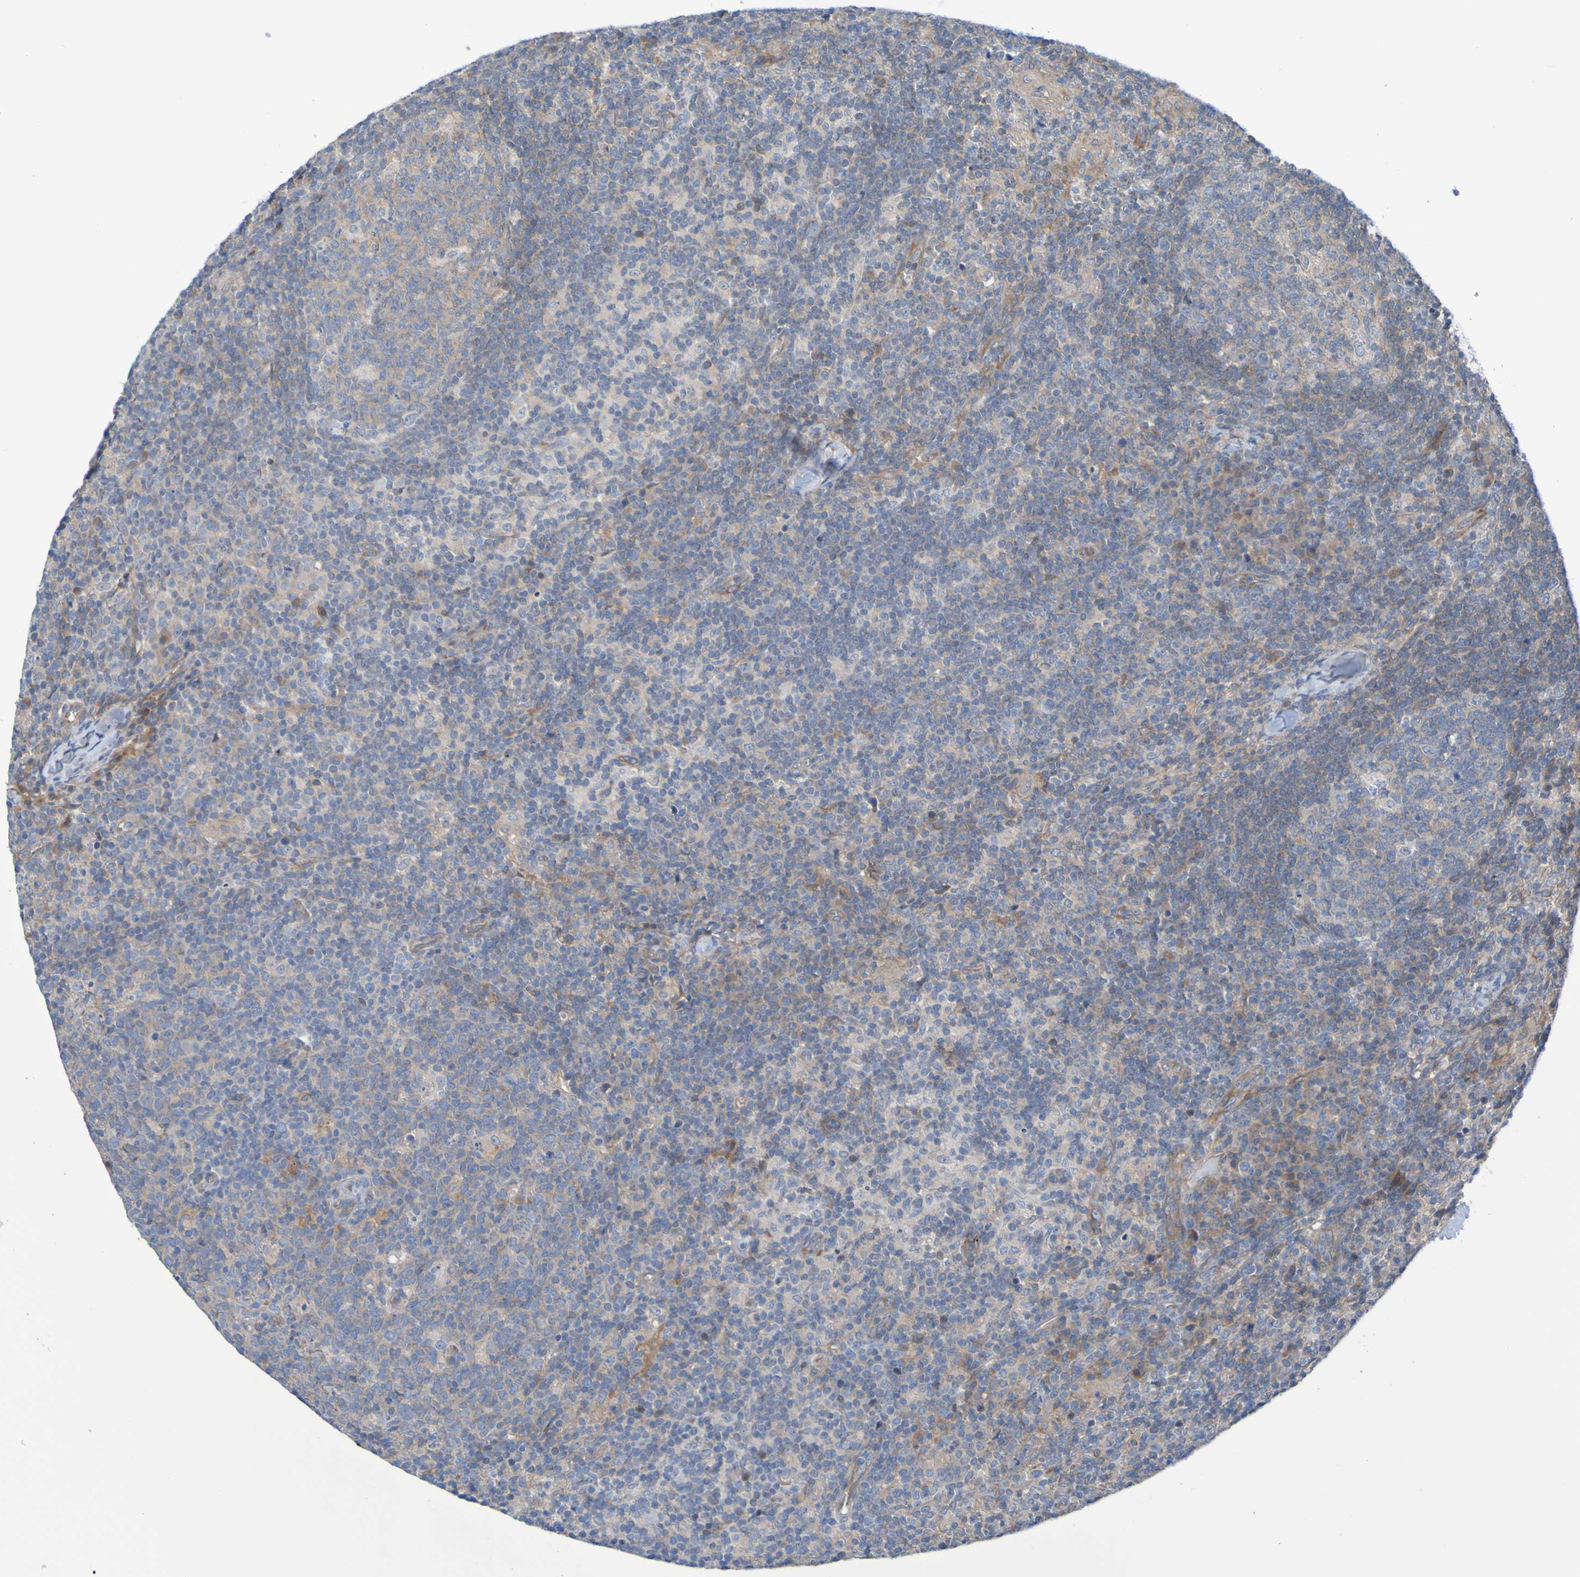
{"staining": {"intensity": "moderate", "quantity": ">75%", "location": "cytoplasmic/membranous"}, "tissue": "lymph node", "cell_type": "Germinal center cells", "image_type": "normal", "snomed": [{"axis": "morphology", "description": "Normal tissue, NOS"}, {"axis": "morphology", "description": "Inflammation, NOS"}, {"axis": "topography", "description": "Lymph node"}], "caption": "Protein expression by immunohistochemistry (IHC) displays moderate cytoplasmic/membranous positivity in about >75% of germinal center cells in unremarkable lymph node. The staining was performed using DAB to visualize the protein expression in brown, while the nuclei were stained in blue with hematoxylin (Magnification: 20x).", "gene": "NPRL3", "patient": {"sex": "male", "age": 55}}